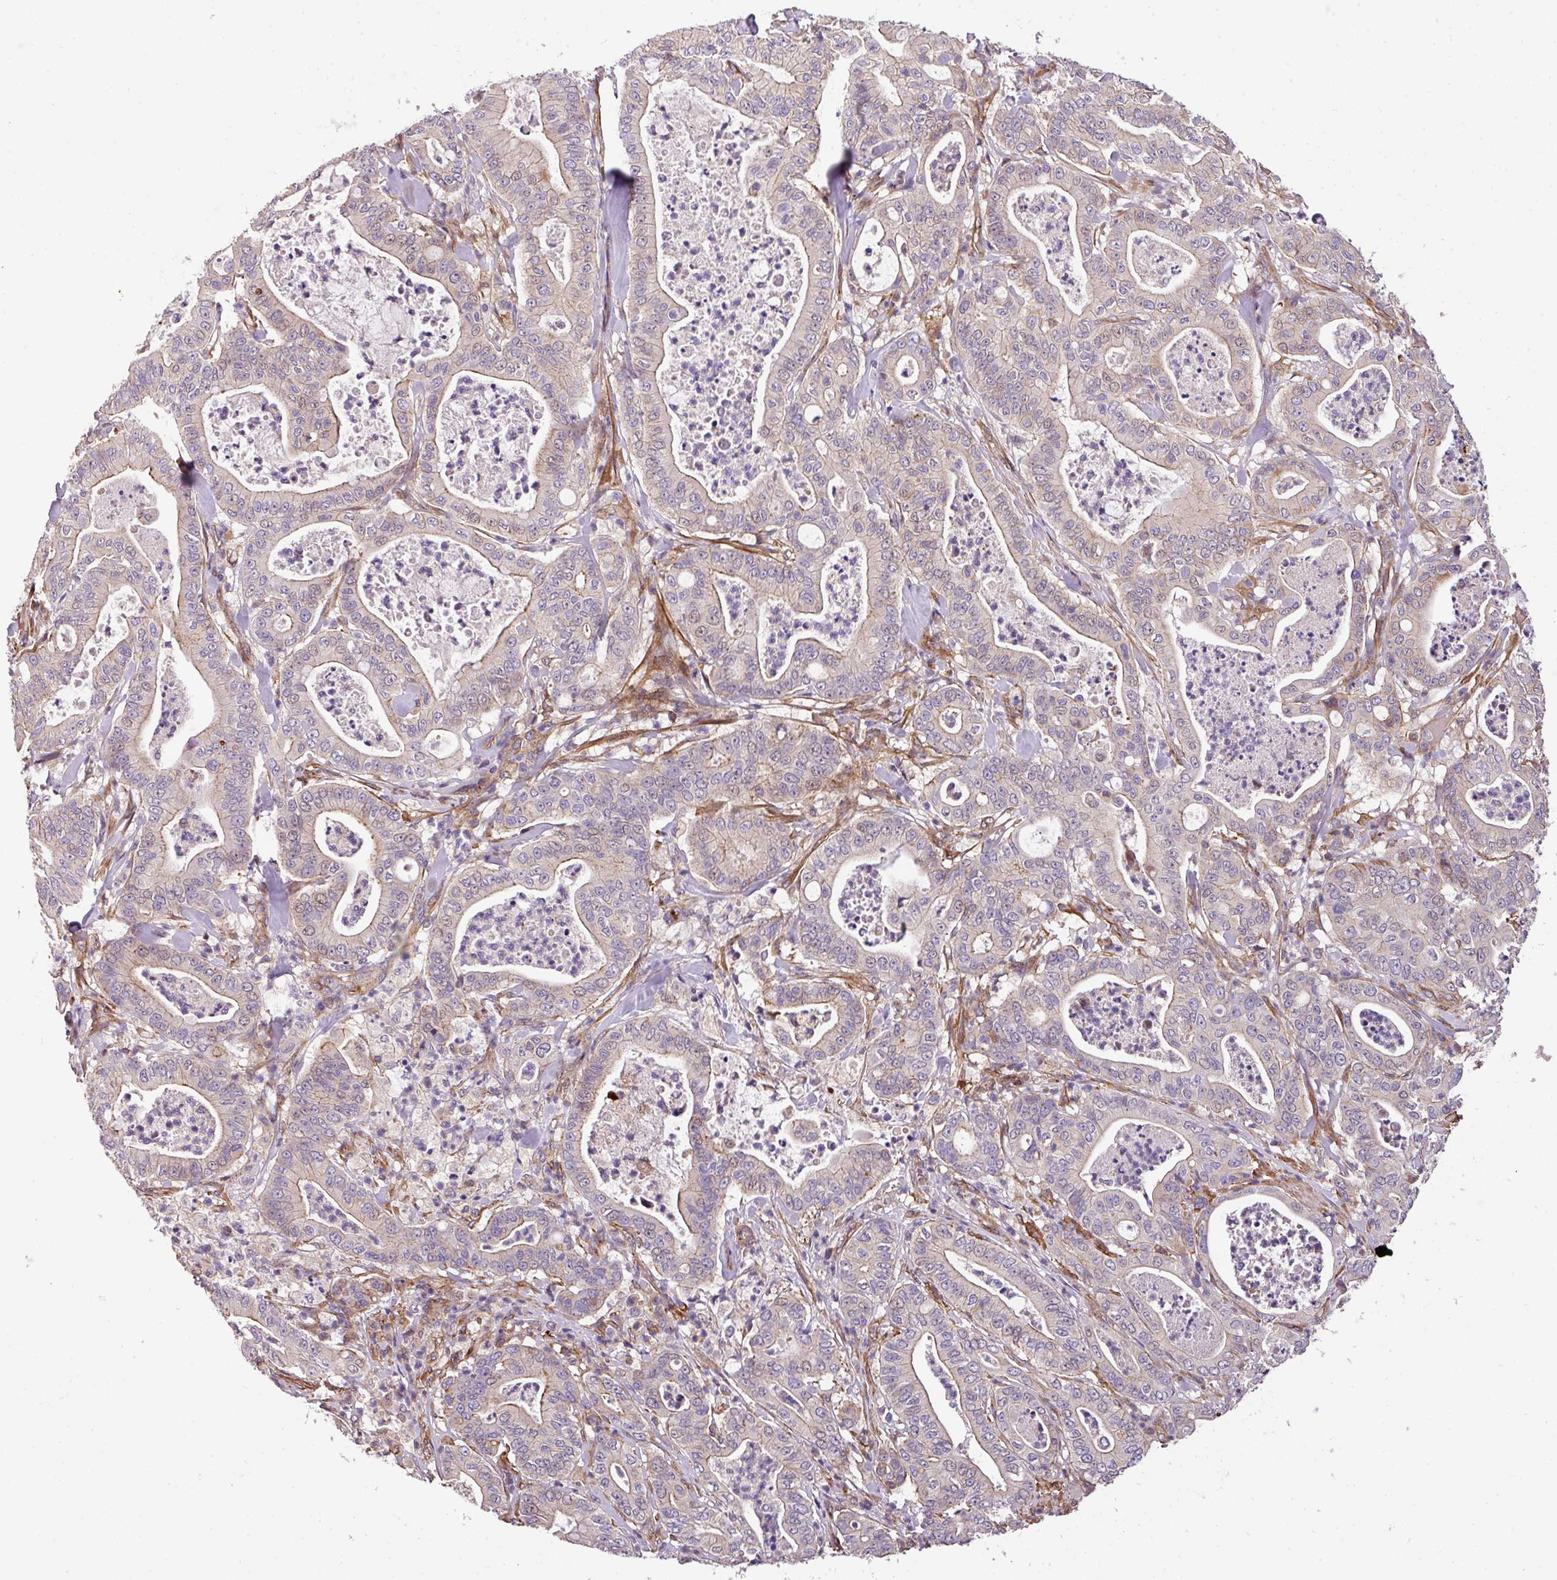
{"staining": {"intensity": "weak", "quantity": "<25%", "location": "cytoplasmic/membranous"}, "tissue": "pancreatic cancer", "cell_type": "Tumor cells", "image_type": "cancer", "snomed": [{"axis": "morphology", "description": "Adenocarcinoma, NOS"}, {"axis": "topography", "description": "Pancreas"}], "caption": "This is an IHC histopathology image of pancreatic cancer. There is no positivity in tumor cells.", "gene": "CASS4", "patient": {"sex": "male", "age": 71}}